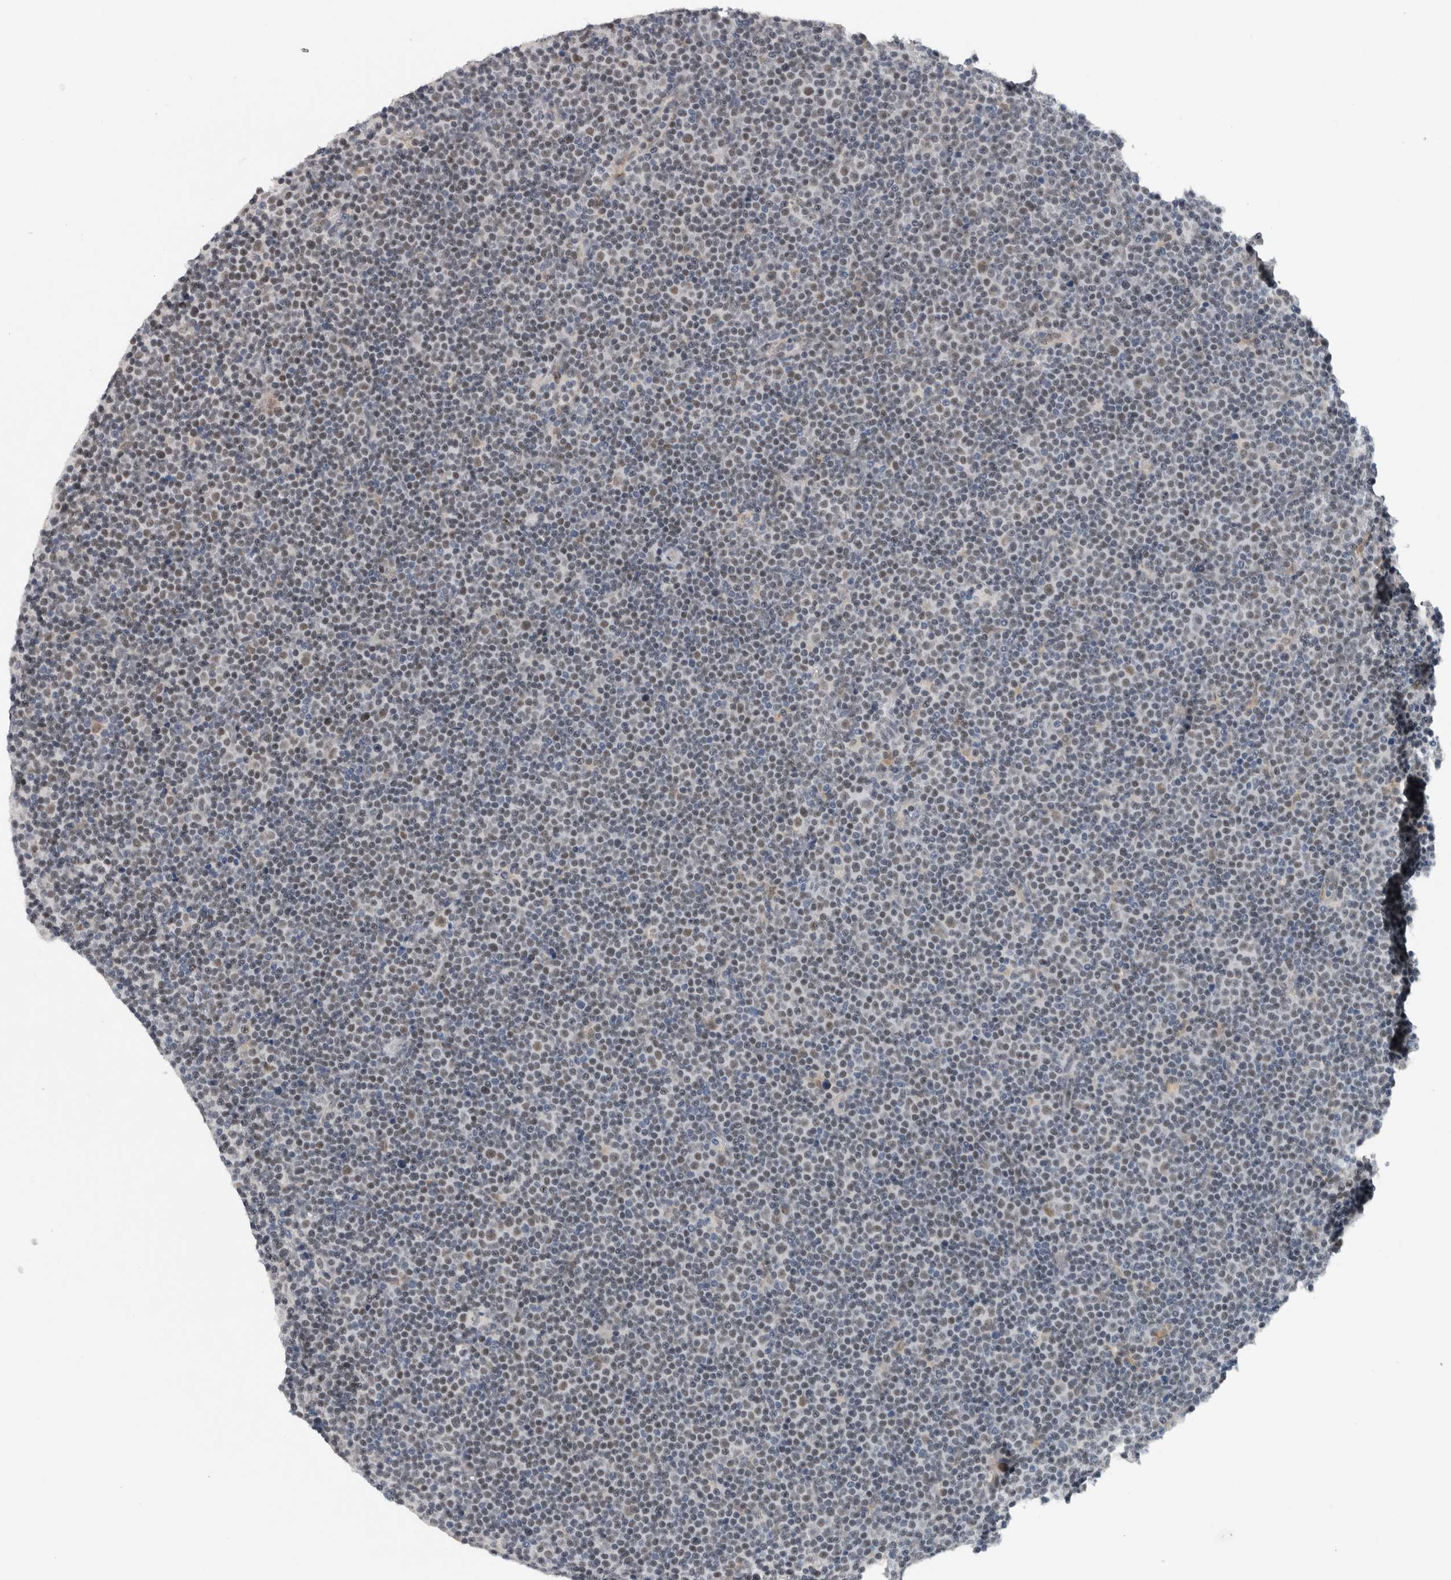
{"staining": {"intensity": "weak", "quantity": "25%-75%", "location": "nuclear"}, "tissue": "lymphoma", "cell_type": "Tumor cells", "image_type": "cancer", "snomed": [{"axis": "morphology", "description": "Malignant lymphoma, non-Hodgkin's type, Low grade"}, {"axis": "topography", "description": "Lymph node"}], "caption": "Brown immunohistochemical staining in human low-grade malignant lymphoma, non-Hodgkin's type demonstrates weak nuclear positivity in approximately 25%-75% of tumor cells.", "gene": "PRXL2A", "patient": {"sex": "female", "age": 67}}